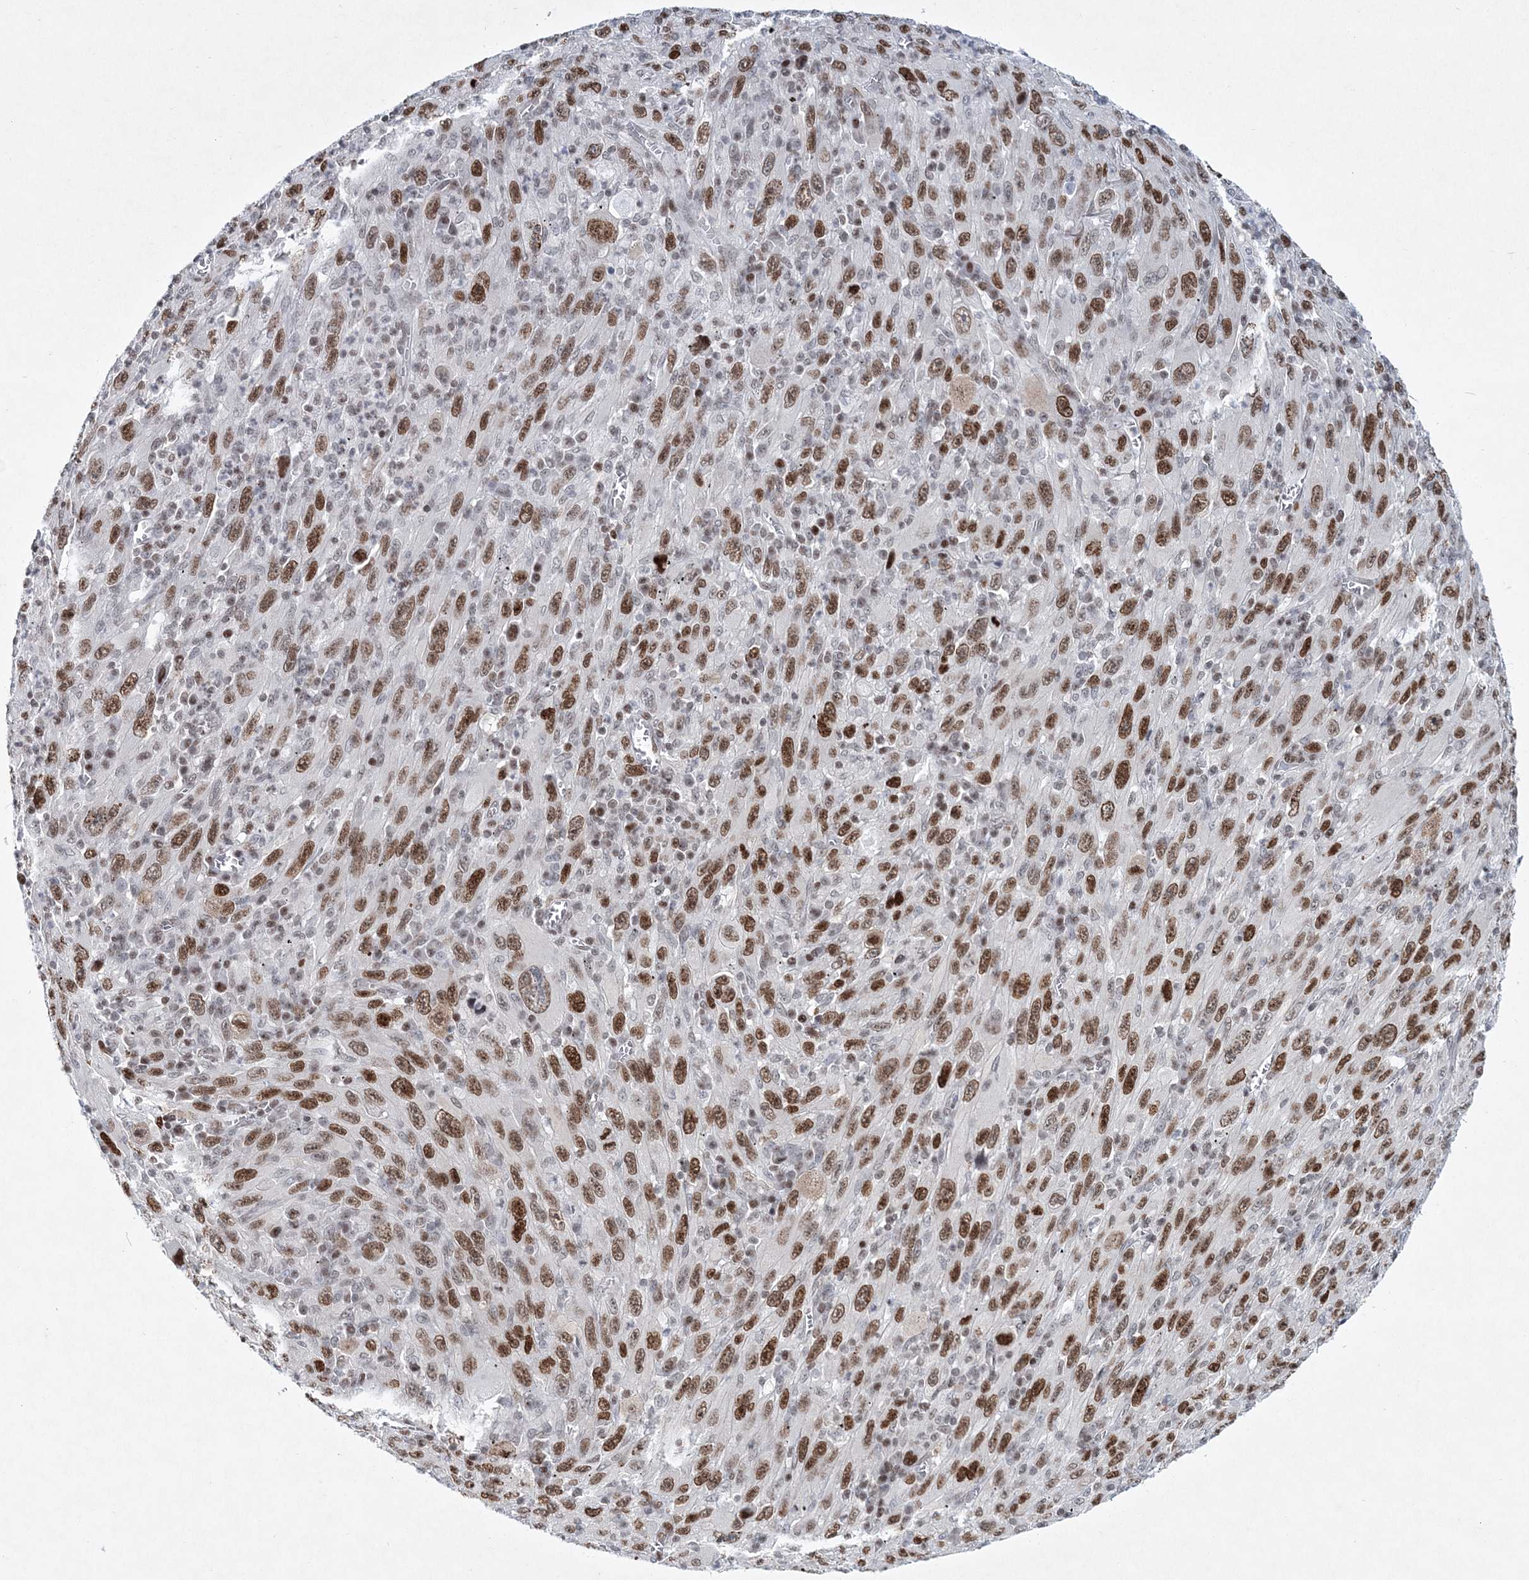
{"staining": {"intensity": "moderate", "quantity": ">75%", "location": "nuclear"}, "tissue": "melanoma", "cell_type": "Tumor cells", "image_type": "cancer", "snomed": [{"axis": "morphology", "description": "Malignant melanoma, Metastatic site"}, {"axis": "topography", "description": "Skin"}], "caption": "Immunohistochemistry (DAB) staining of human malignant melanoma (metastatic site) displays moderate nuclear protein expression in about >75% of tumor cells. The staining was performed using DAB to visualize the protein expression in brown, while the nuclei were stained in blue with hematoxylin (Magnification: 20x).", "gene": "LRRFIP2", "patient": {"sex": "female", "age": 56}}